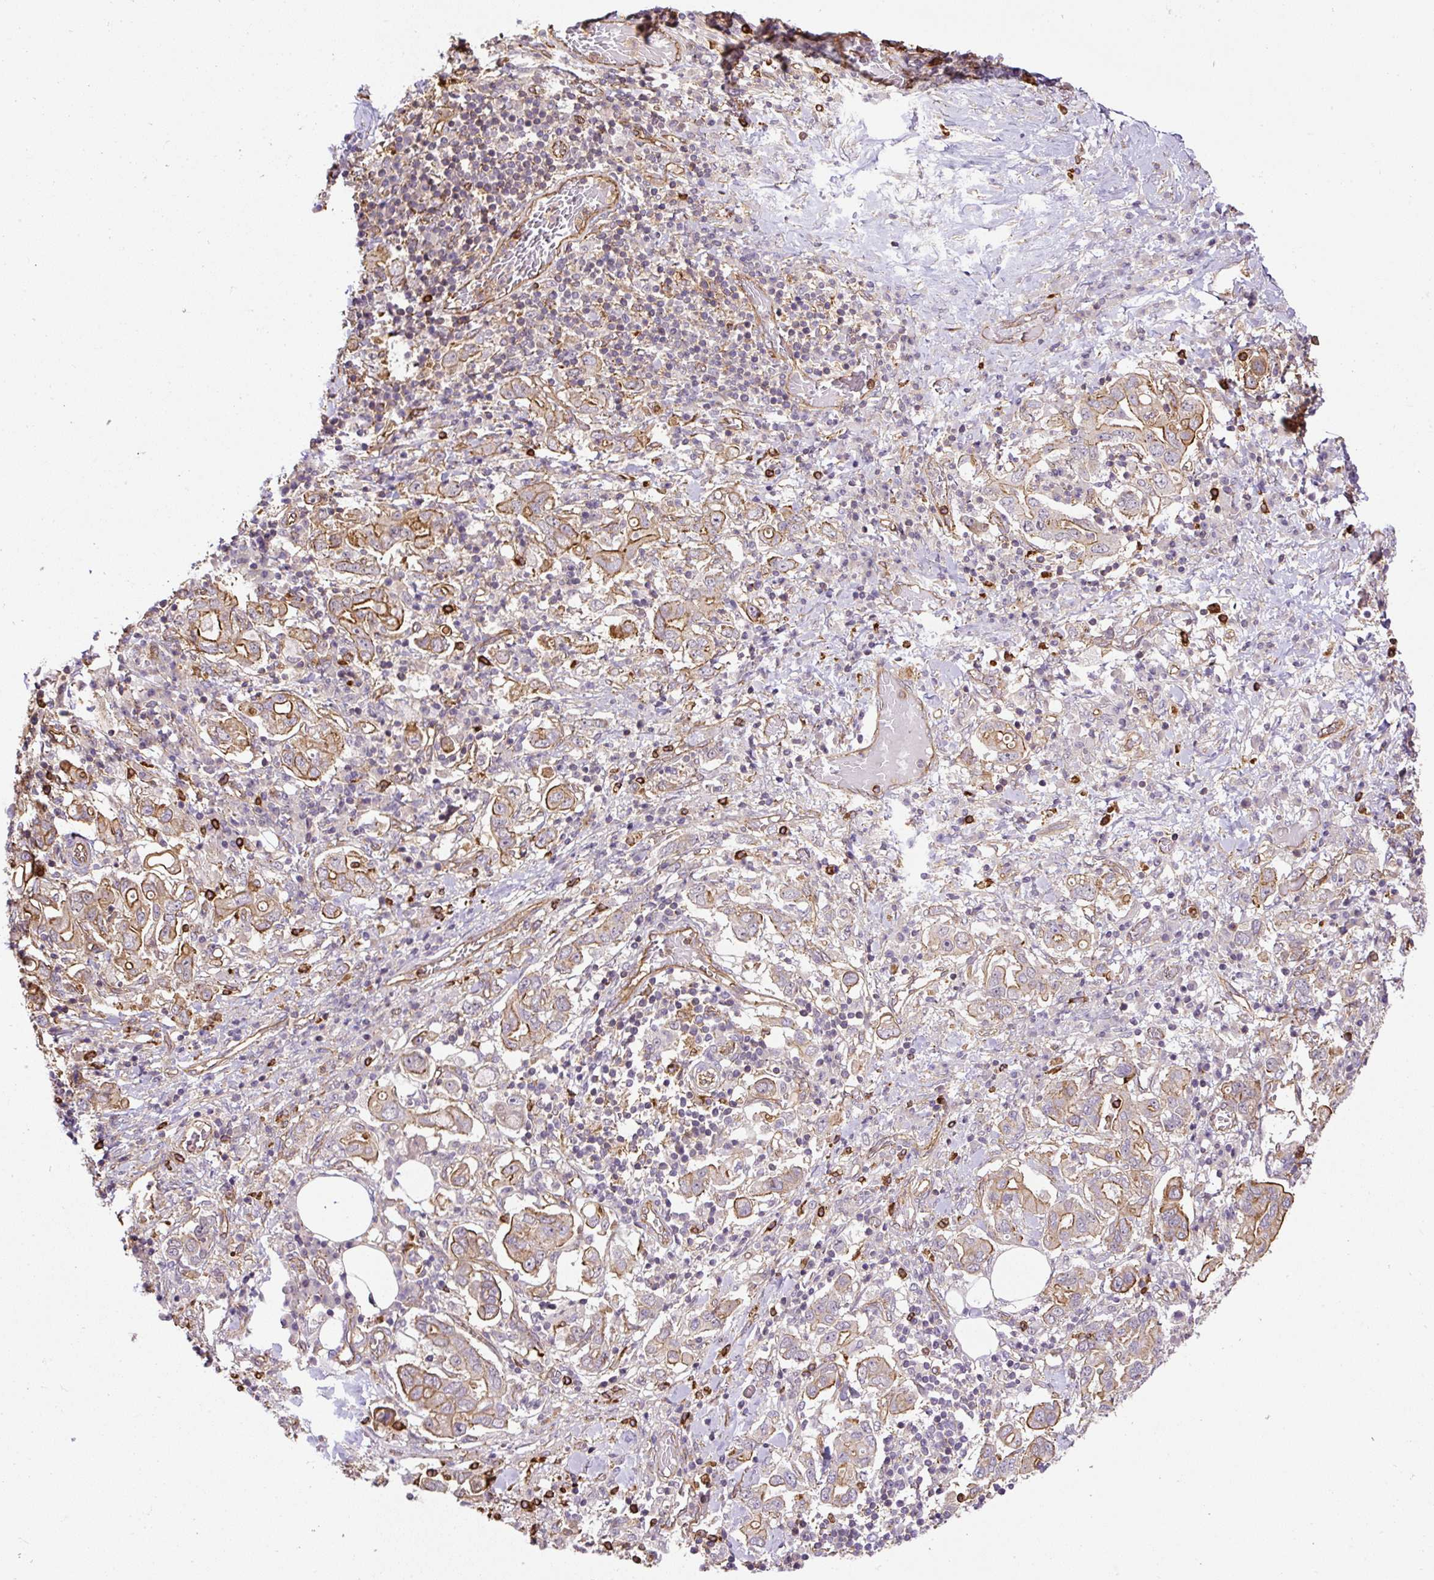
{"staining": {"intensity": "moderate", "quantity": "25%-75%", "location": "cytoplasmic/membranous"}, "tissue": "stomach cancer", "cell_type": "Tumor cells", "image_type": "cancer", "snomed": [{"axis": "morphology", "description": "Adenocarcinoma, NOS"}, {"axis": "topography", "description": "Stomach, upper"}, {"axis": "topography", "description": "Stomach"}], "caption": "Stomach cancer stained for a protein shows moderate cytoplasmic/membranous positivity in tumor cells.", "gene": "B3GALT5", "patient": {"sex": "male", "age": 62}}